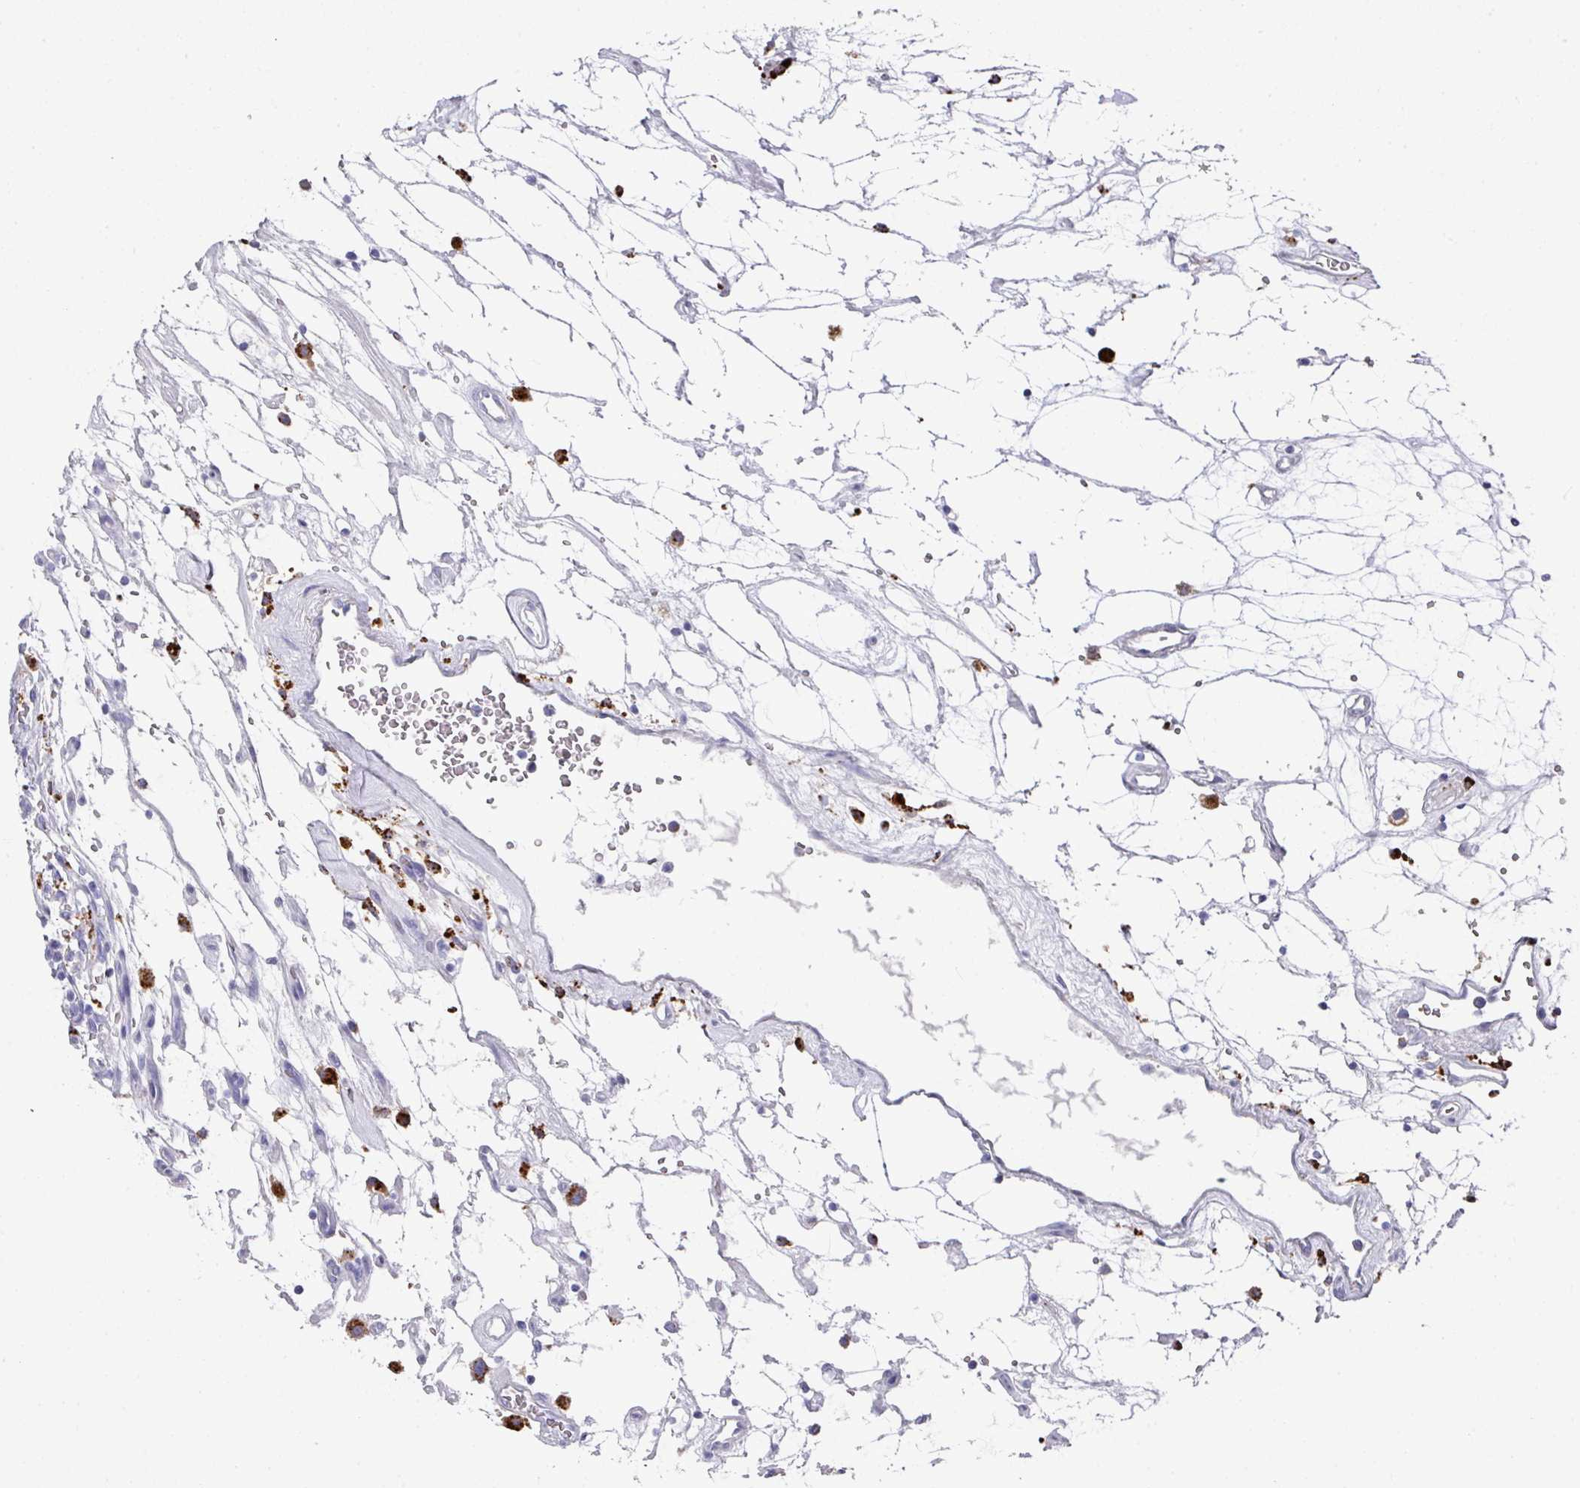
{"staining": {"intensity": "negative", "quantity": "none", "location": "none"}, "tissue": "renal cancer", "cell_type": "Tumor cells", "image_type": "cancer", "snomed": [{"axis": "morphology", "description": "Adenocarcinoma, NOS"}, {"axis": "topography", "description": "Kidney"}], "caption": "Tumor cells are negative for brown protein staining in renal cancer. (DAB immunohistochemistry (IHC) visualized using brightfield microscopy, high magnification).", "gene": "CPVL", "patient": {"sex": "female", "age": 69}}